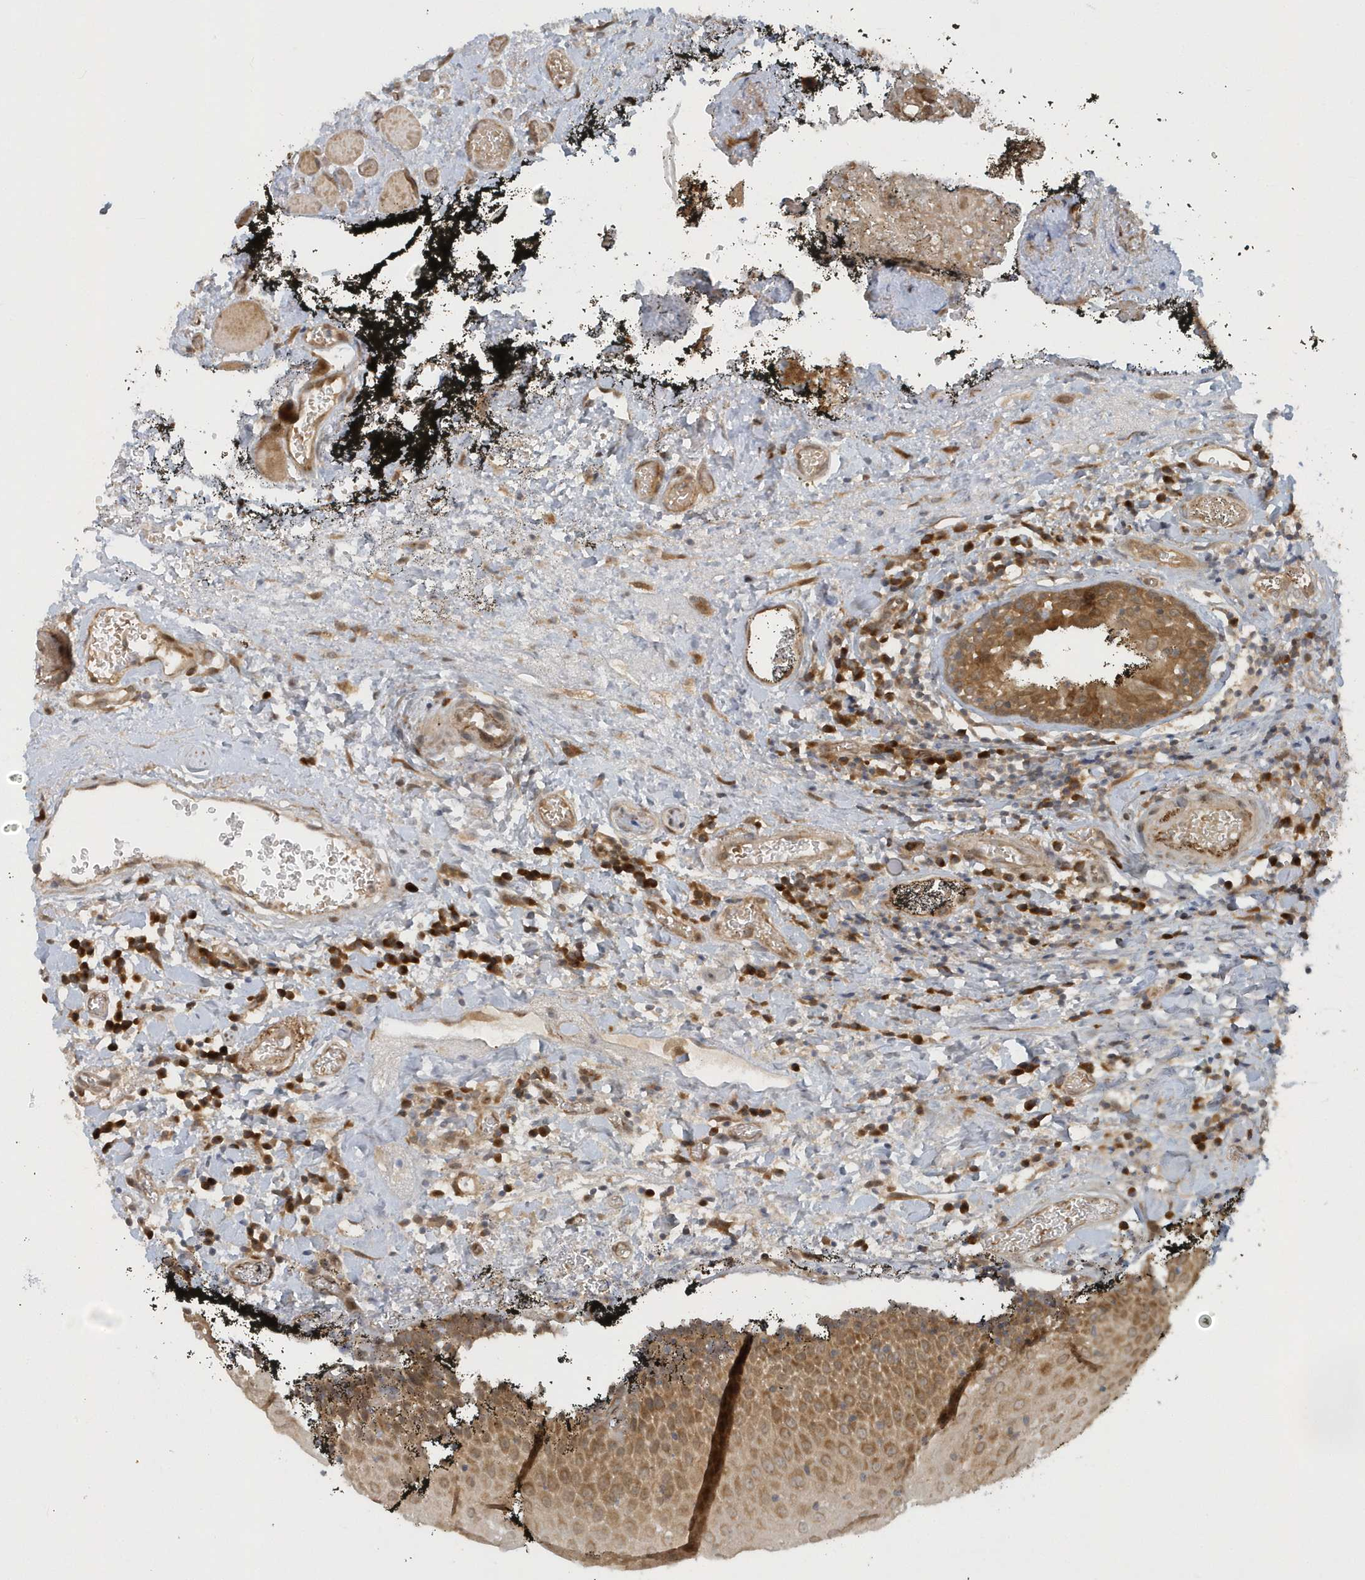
{"staining": {"intensity": "moderate", "quantity": "25%-75%", "location": "cytoplasmic/membranous"}, "tissue": "oral mucosa", "cell_type": "Squamous epithelial cells", "image_type": "normal", "snomed": [{"axis": "morphology", "description": "Normal tissue, NOS"}, {"axis": "topography", "description": "Oral tissue"}], "caption": "Protein staining shows moderate cytoplasmic/membranous staining in approximately 25%-75% of squamous epithelial cells in benign oral mucosa.", "gene": "ATG4A", "patient": {"sex": "male", "age": 74}}